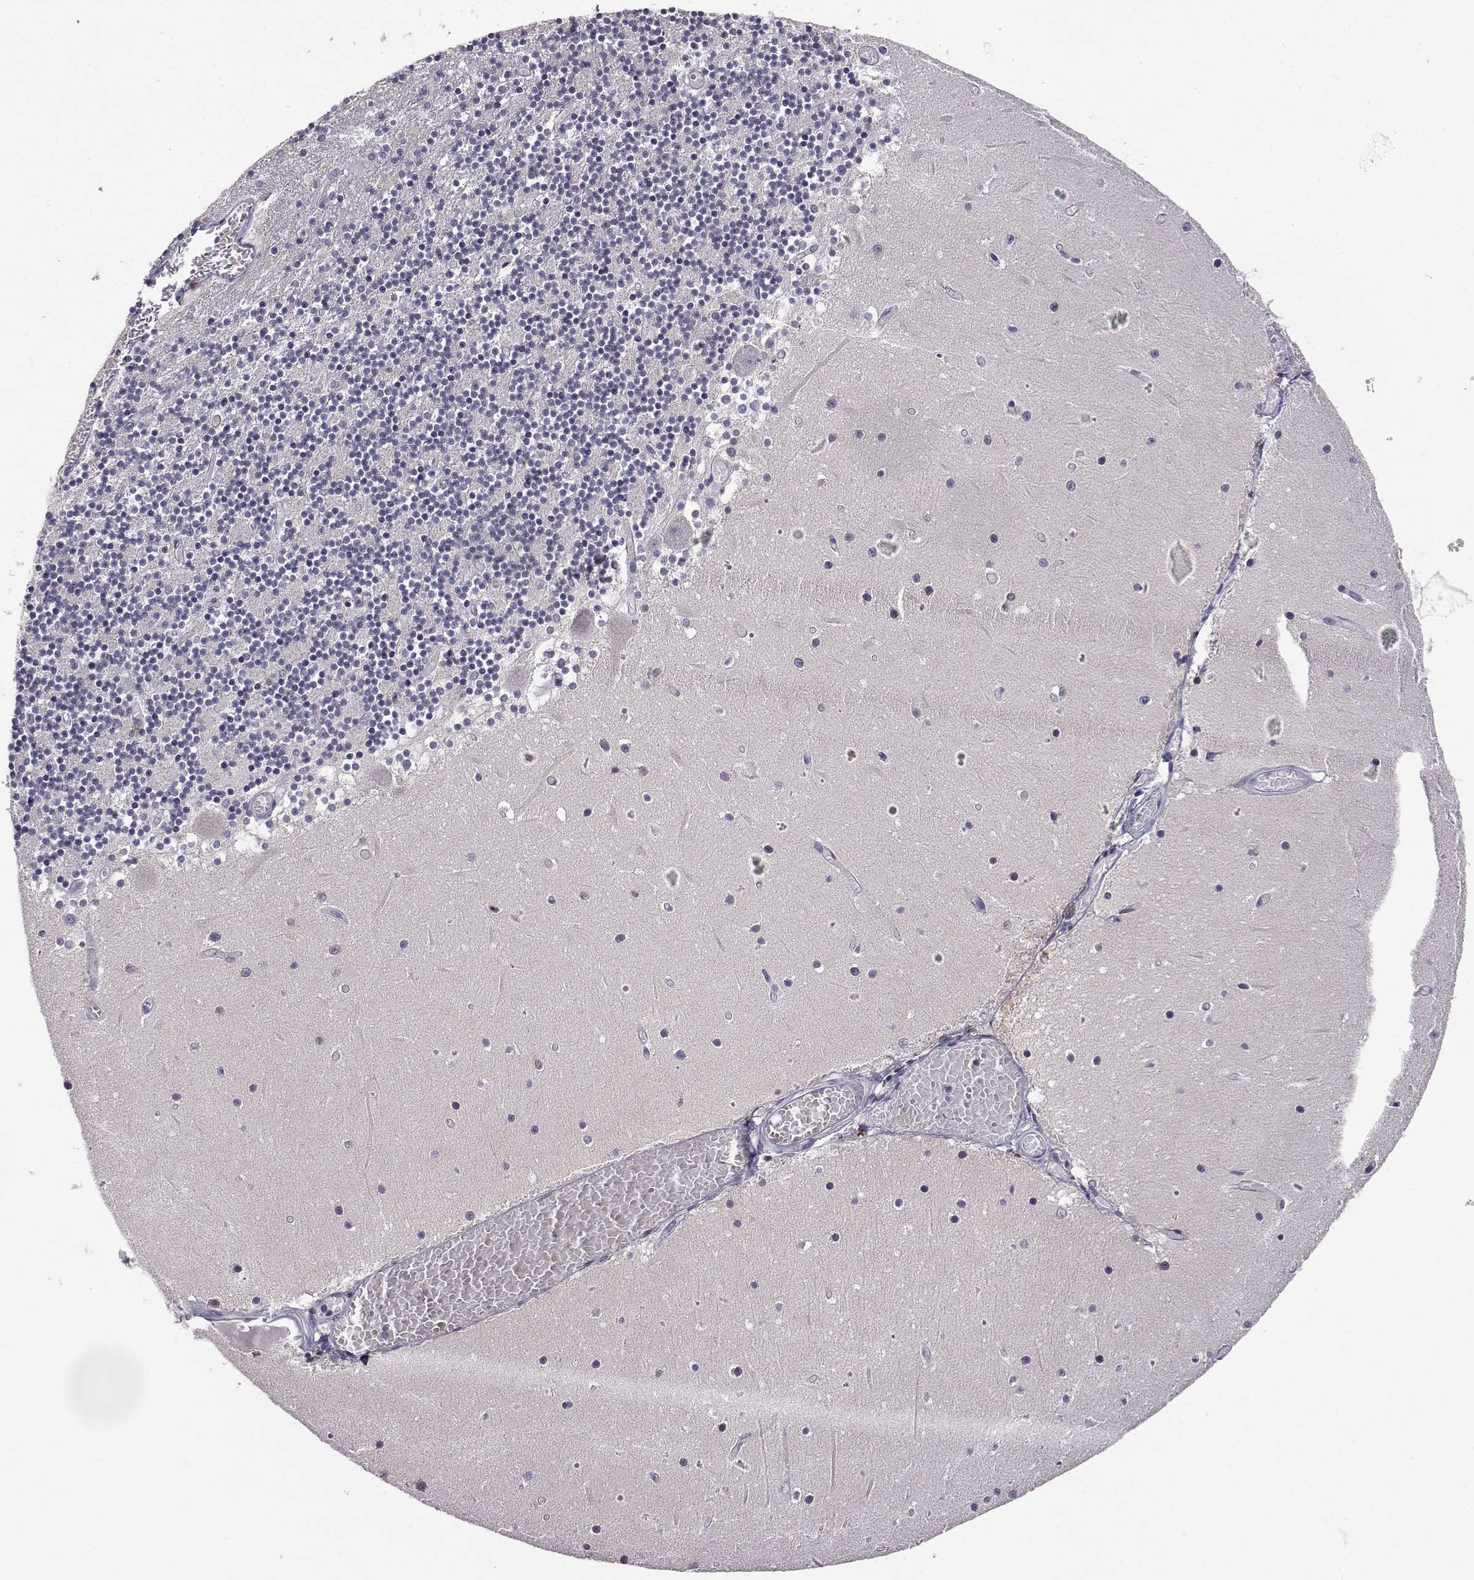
{"staining": {"intensity": "negative", "quantity": "none", "location": "none"}, "tissue": "cerebellum", "cell_type": "Cells in granular layer", "image_type": "normal", "snomed": [{"axis": "morphology", "description": "Normal tissue, NOS"}, {"axis": "topography", "description": "Cerebellum"}], "caption": "A high-resolution histopathology image shows IHC staining of normal cerebellum, which displays no significant staining in cells in granular layer.", "gene": "AKR1B1", "patient": {"sex": "female", "age": 28}}